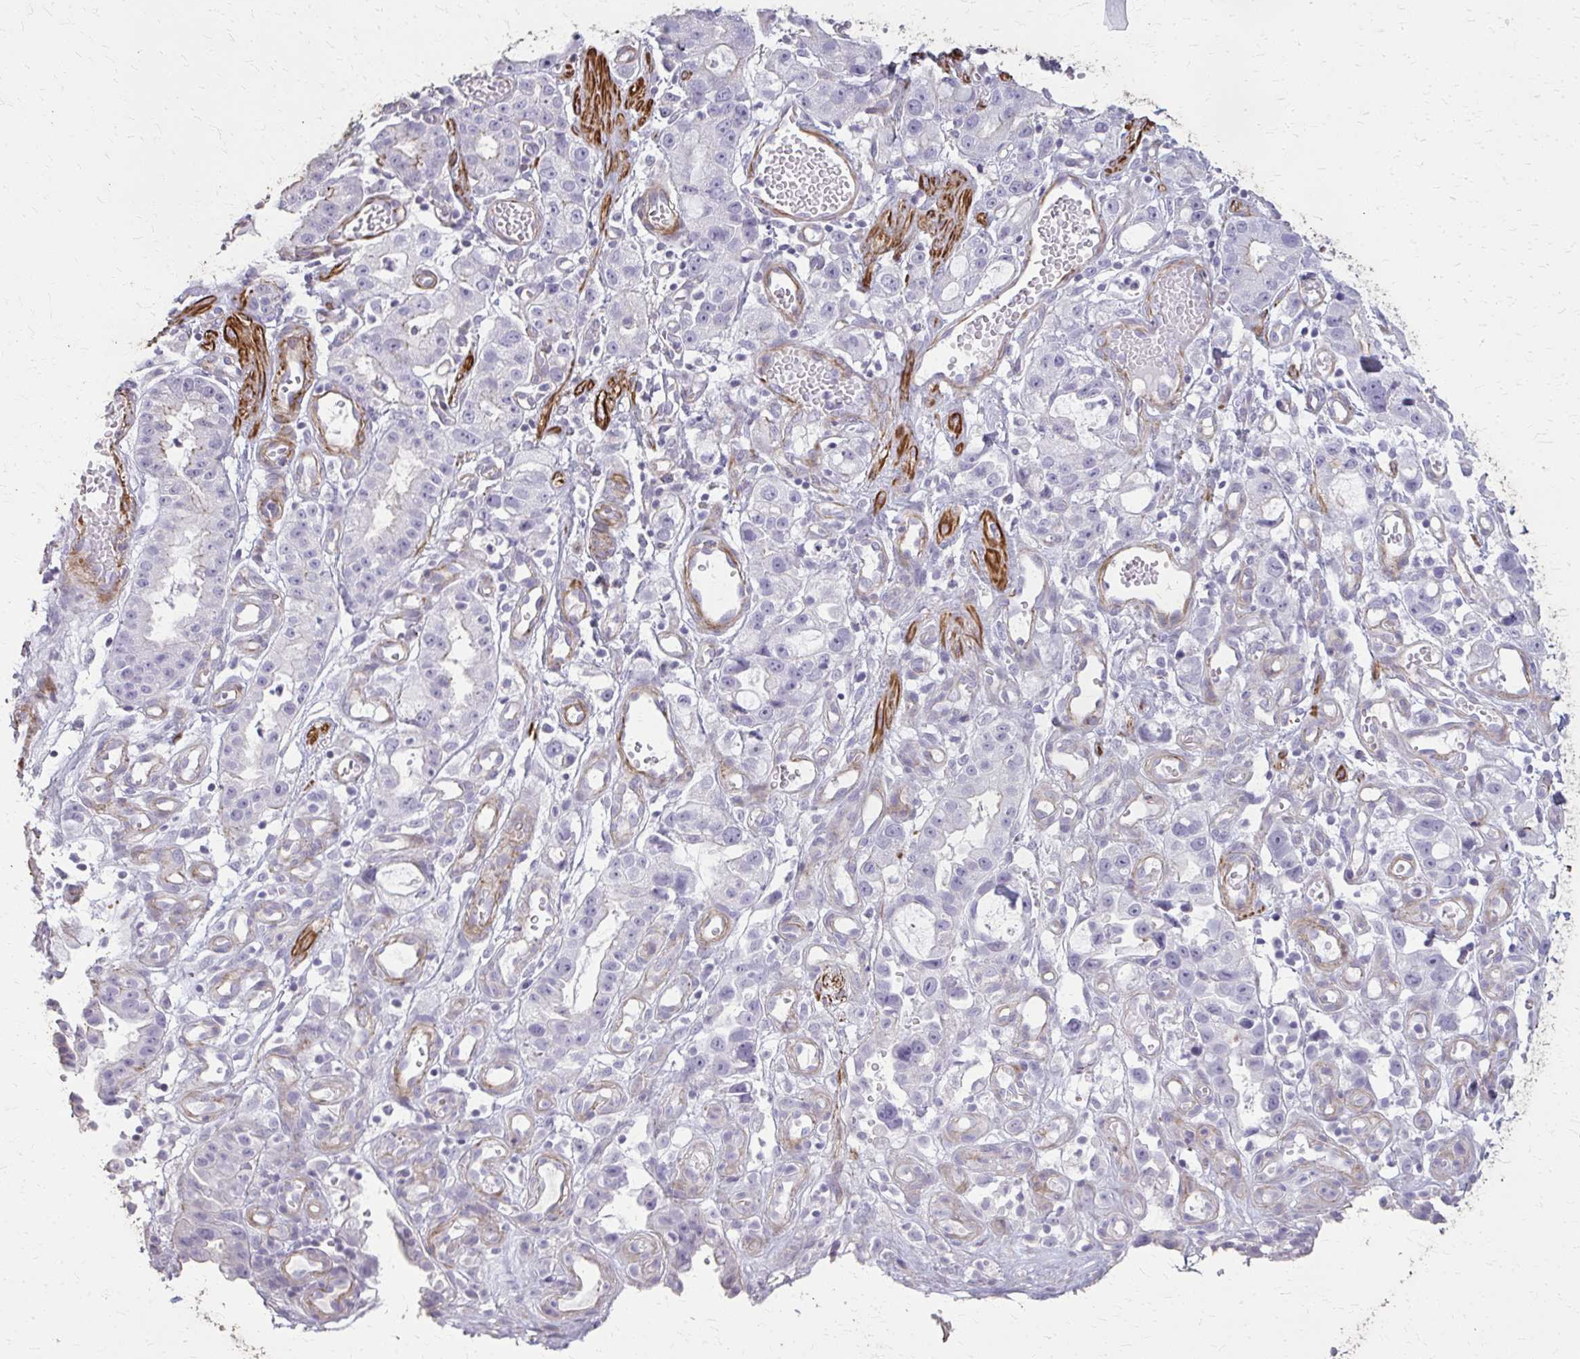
{"staining": {"intensity": "weak", "quantity": "<25%", "location": "cytoplasmic/membranous"}, "tissue": "stomach cancer", "cell_type": "Tumor cells", "image_type": "cancer", "snomed": [{"axis": "morphology", "description": "Adenocarcinoma, NOS"}, {"axis": "topography", "description": "Stomach"}], "caption": "Immunohistochemical staining of stomach cancer reveals no significant staining in tumor cells.", "gene": "TENM4", "patient": {"sex": "male", "age": 55}}